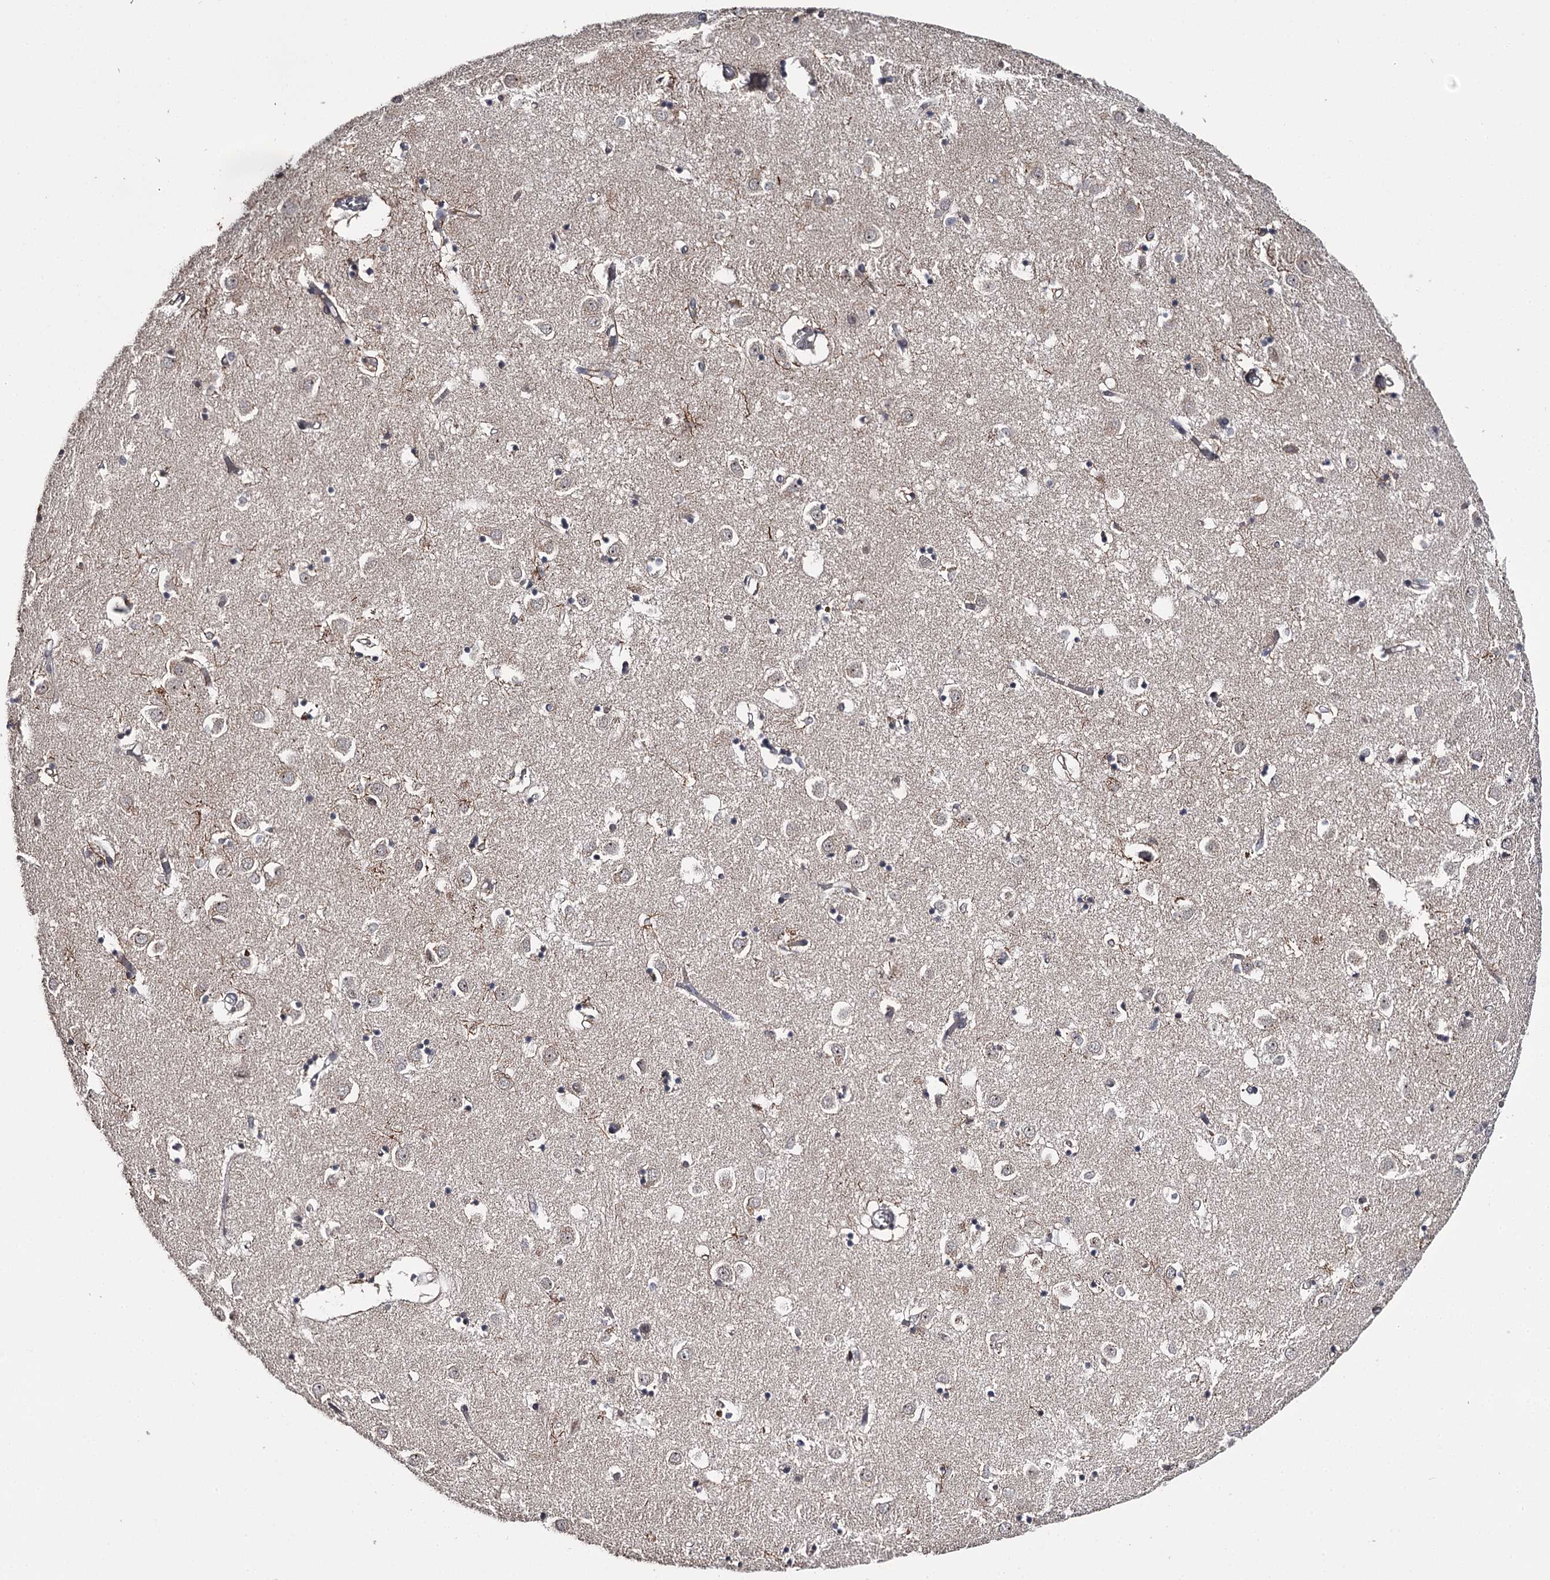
{"staining": {"intensity": "negative", "quantity": "none", "location": "none"}, "tissue": "caudate", "cell_type": "Glial cells", "image_type": "normal", "snomed": [{"axis": "morphology", "description": "Normal tissue, NOS"}, {"axis": "topography", "description": "Lateral ventricle wall"}], "caption": "Immunohistochemical staining of normal caudate displays no significant positivity in glial cells.", "gene": "CWF19L2", "patient": {"sex": "male", "age": 70}}